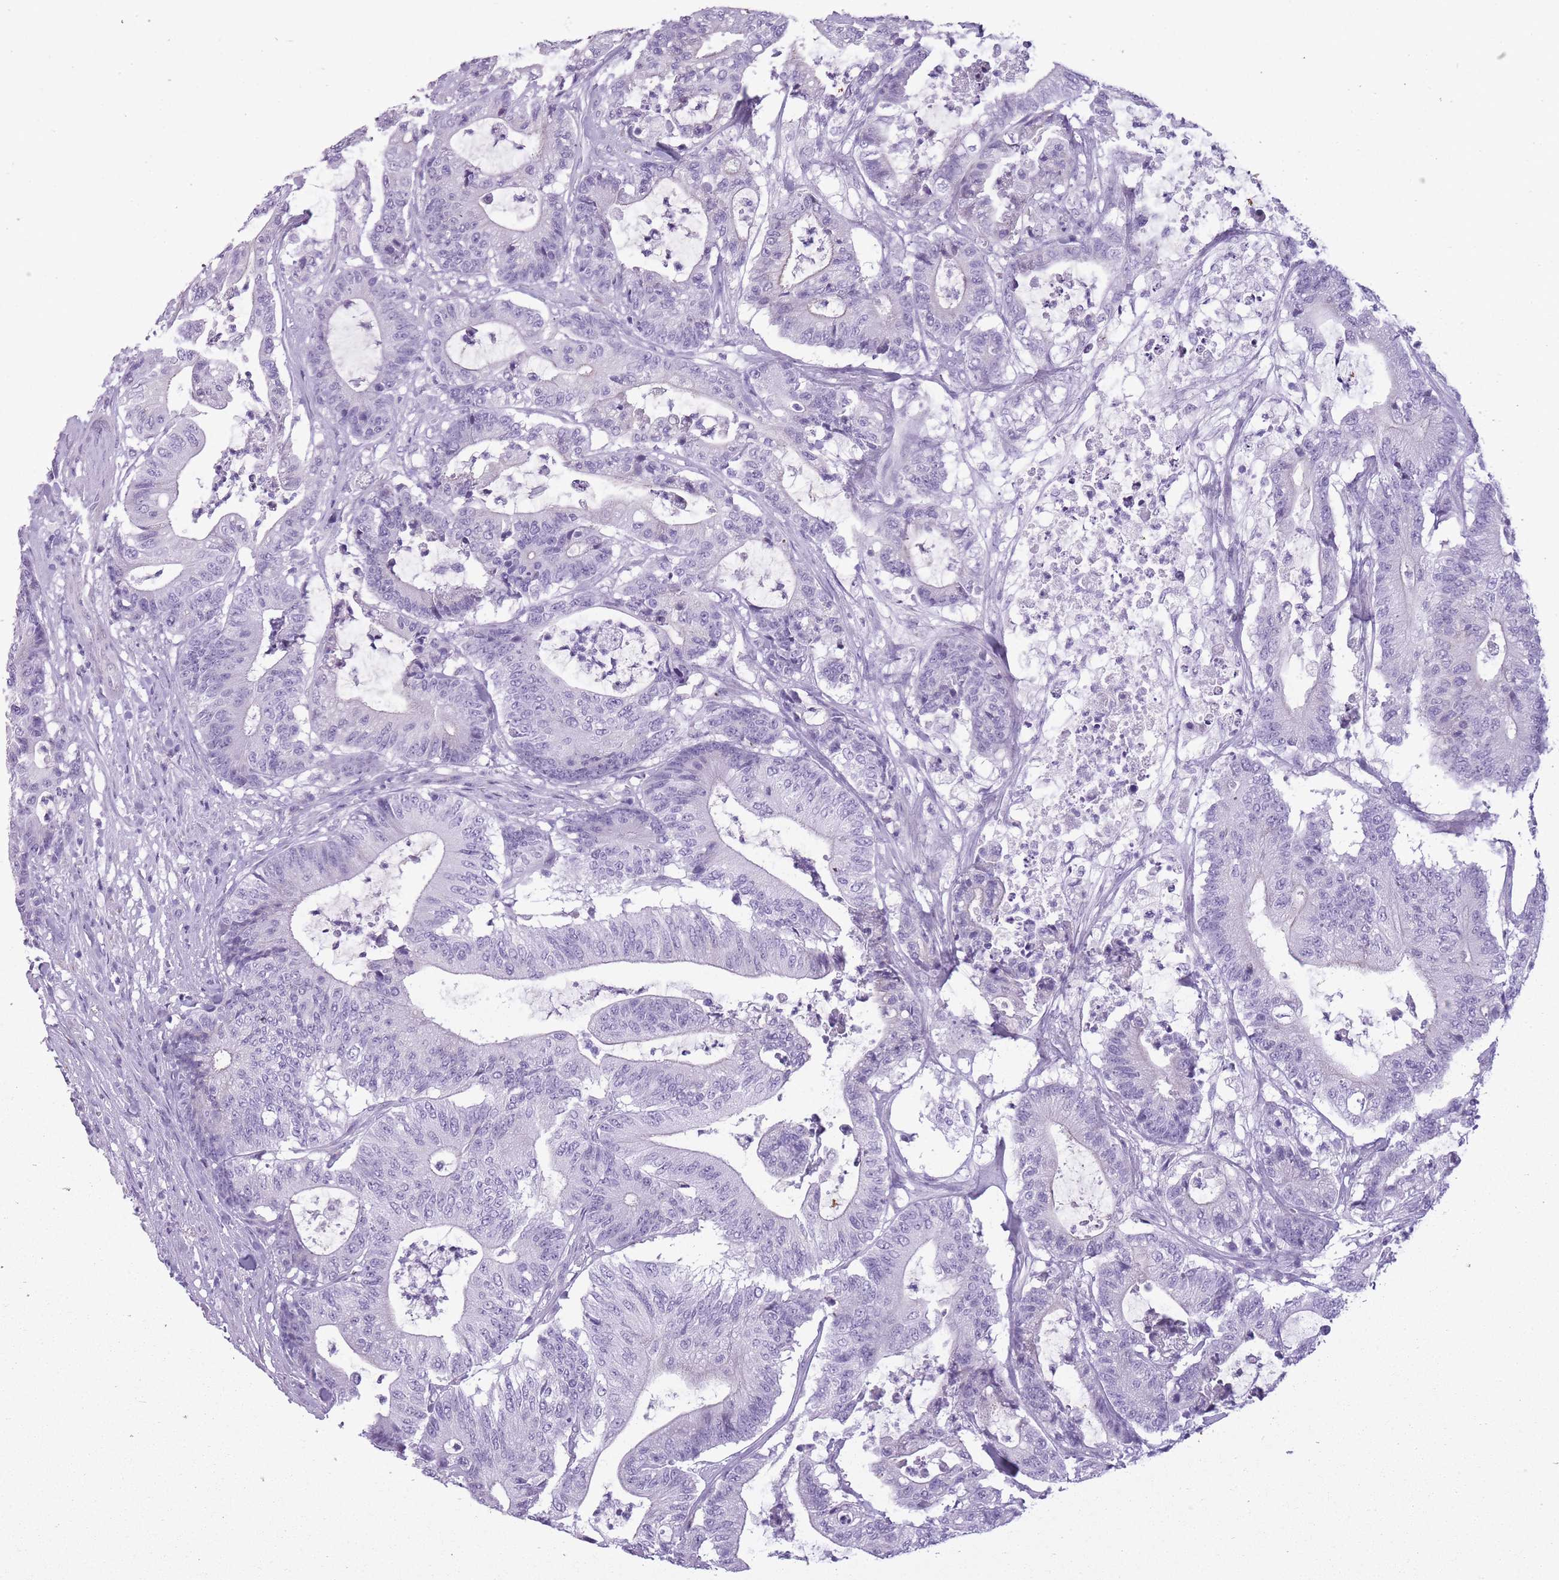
{"staining": {"intensity": "negative", "quantity": "none", "location": "none"}, "tissue": "colorectal cancer", "cell_type": "Tumor cells", "image_type": "cancer", "snomed": [{"axis": "morphology", "description": "Adenocarcinoma, NOS"}, {"axis": "topography", "description": "Colon"}], "caption": "Micrograph shows no protein positivity in tumor cells of colorectal adenocarcinoma tissue.", "gene": "GOLGA6D", "patient": {"sex": "female", "age": 84}}